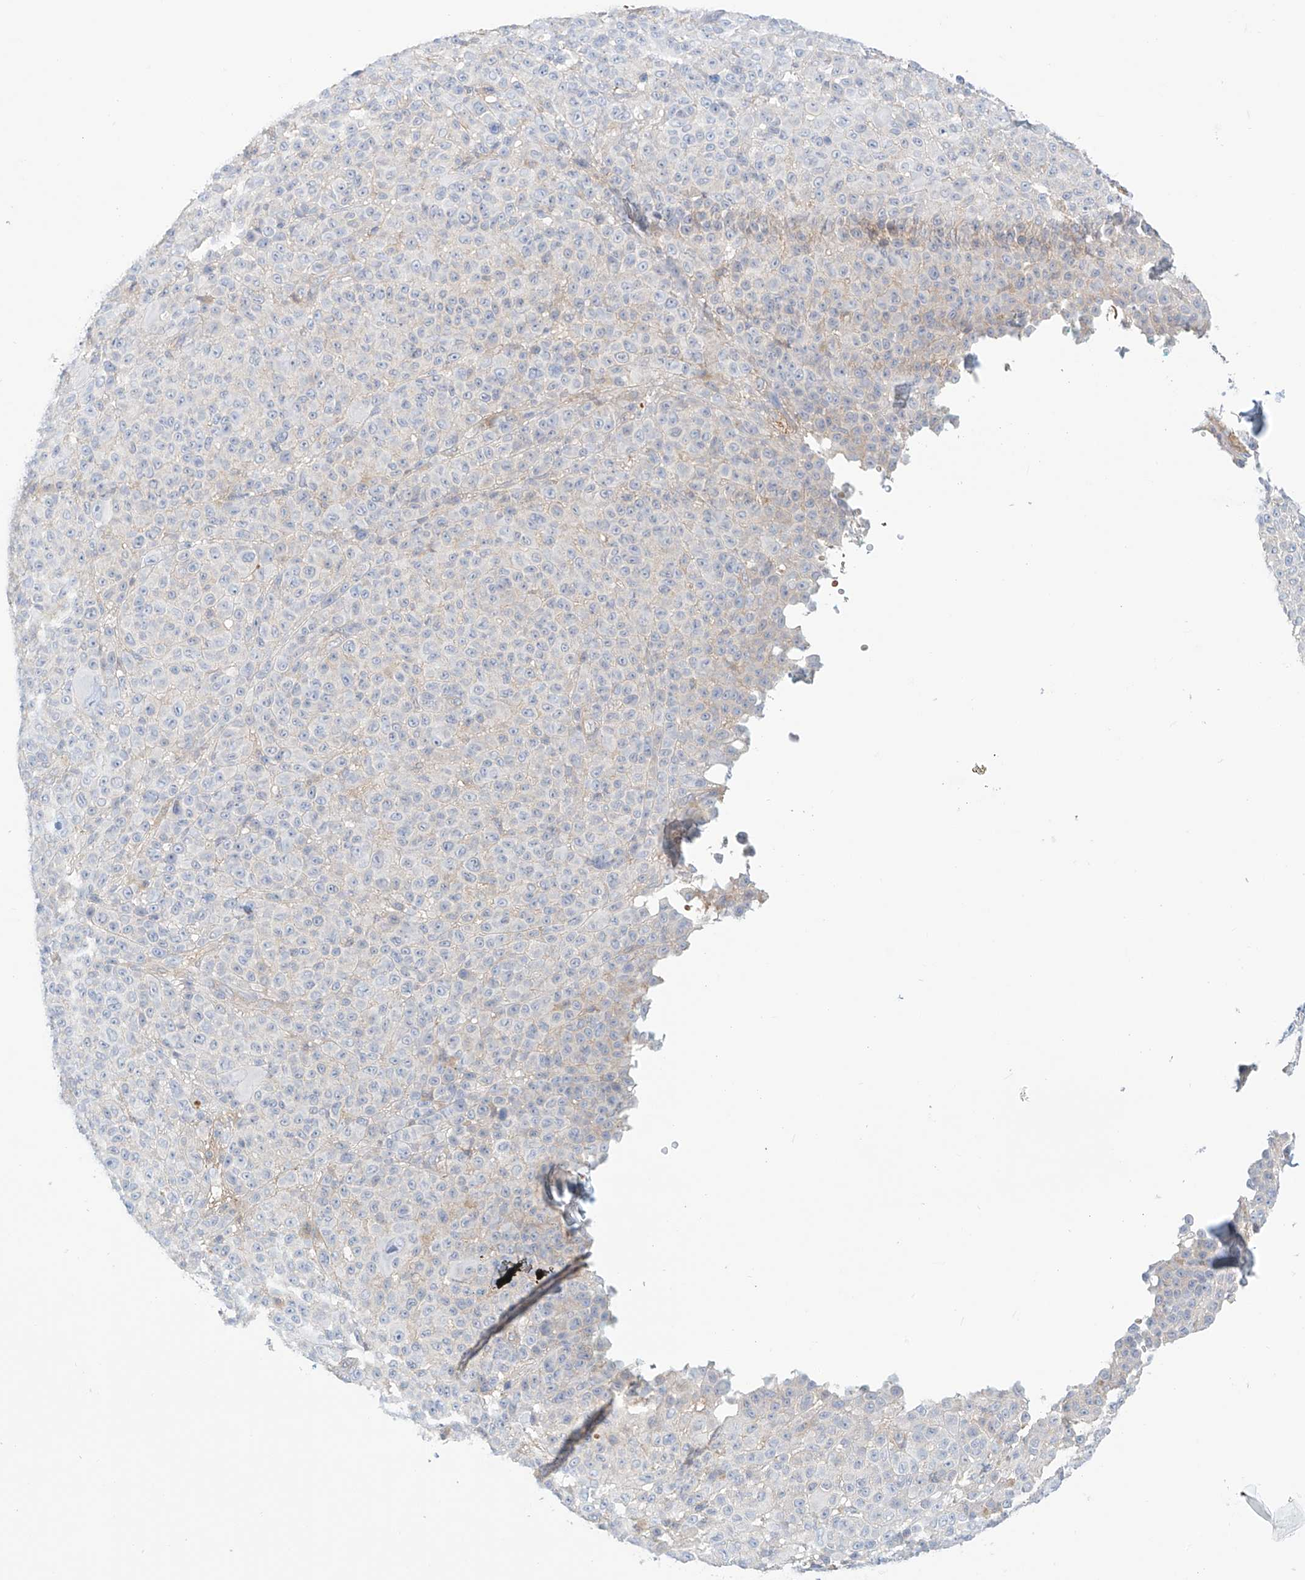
{"staining": {"intensity": "negative", "quantity": "none", "location": "none"}, "tissue": "melanoma", "cell_type": "Tumor cells", "image_type": "cancer", "snomed": [{"axis": "morphology", "description": "Malignant melanoma, NOS"}, {"axis": "topography", "description": "Skin"}], "caption": "IHC photomicrograph of neoplastic tissue: human melanoma stained with DAB reveals no significant protein expression in tumor cells.", "gene": "PGGT1B", "patient": {"sex": "female", "age": 94}}